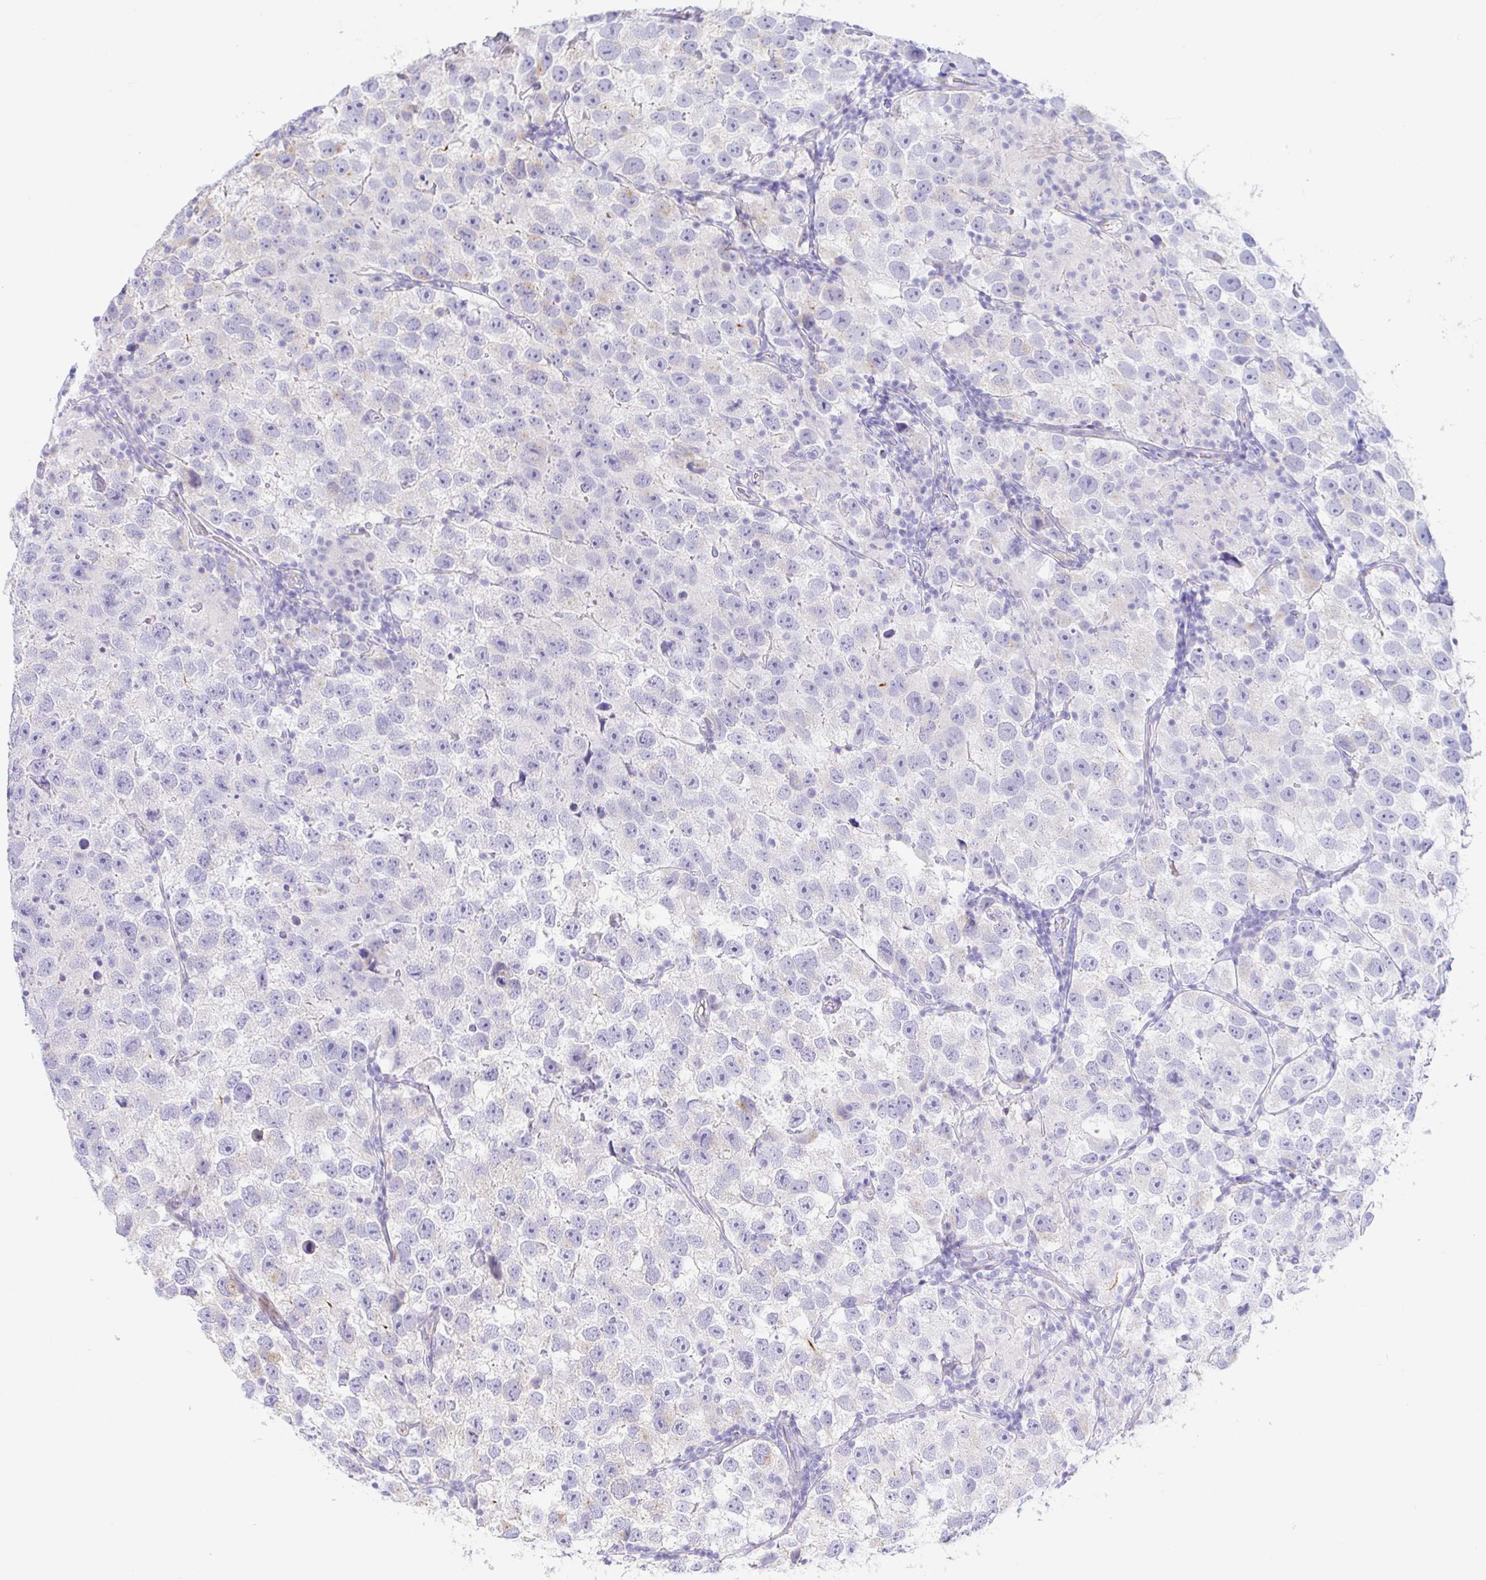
{"staining": {"intensity": "negative", "quantity": "none", "location": "none"}, "tissue": "testis cancer", "cell_type": "Tumor cells", "image_type": "cancer", "snomed": [{"axis": "morphology", "description": "Seminoma, NOS"}, {"axis": "topography", "description": "Testis"}], "caption": "Immunohistochemical staining of testis cancer demonstrates no significant staining in tumor cells.", "gene": "PINLYP", "patient": {"sex": "male", "age": 26}}